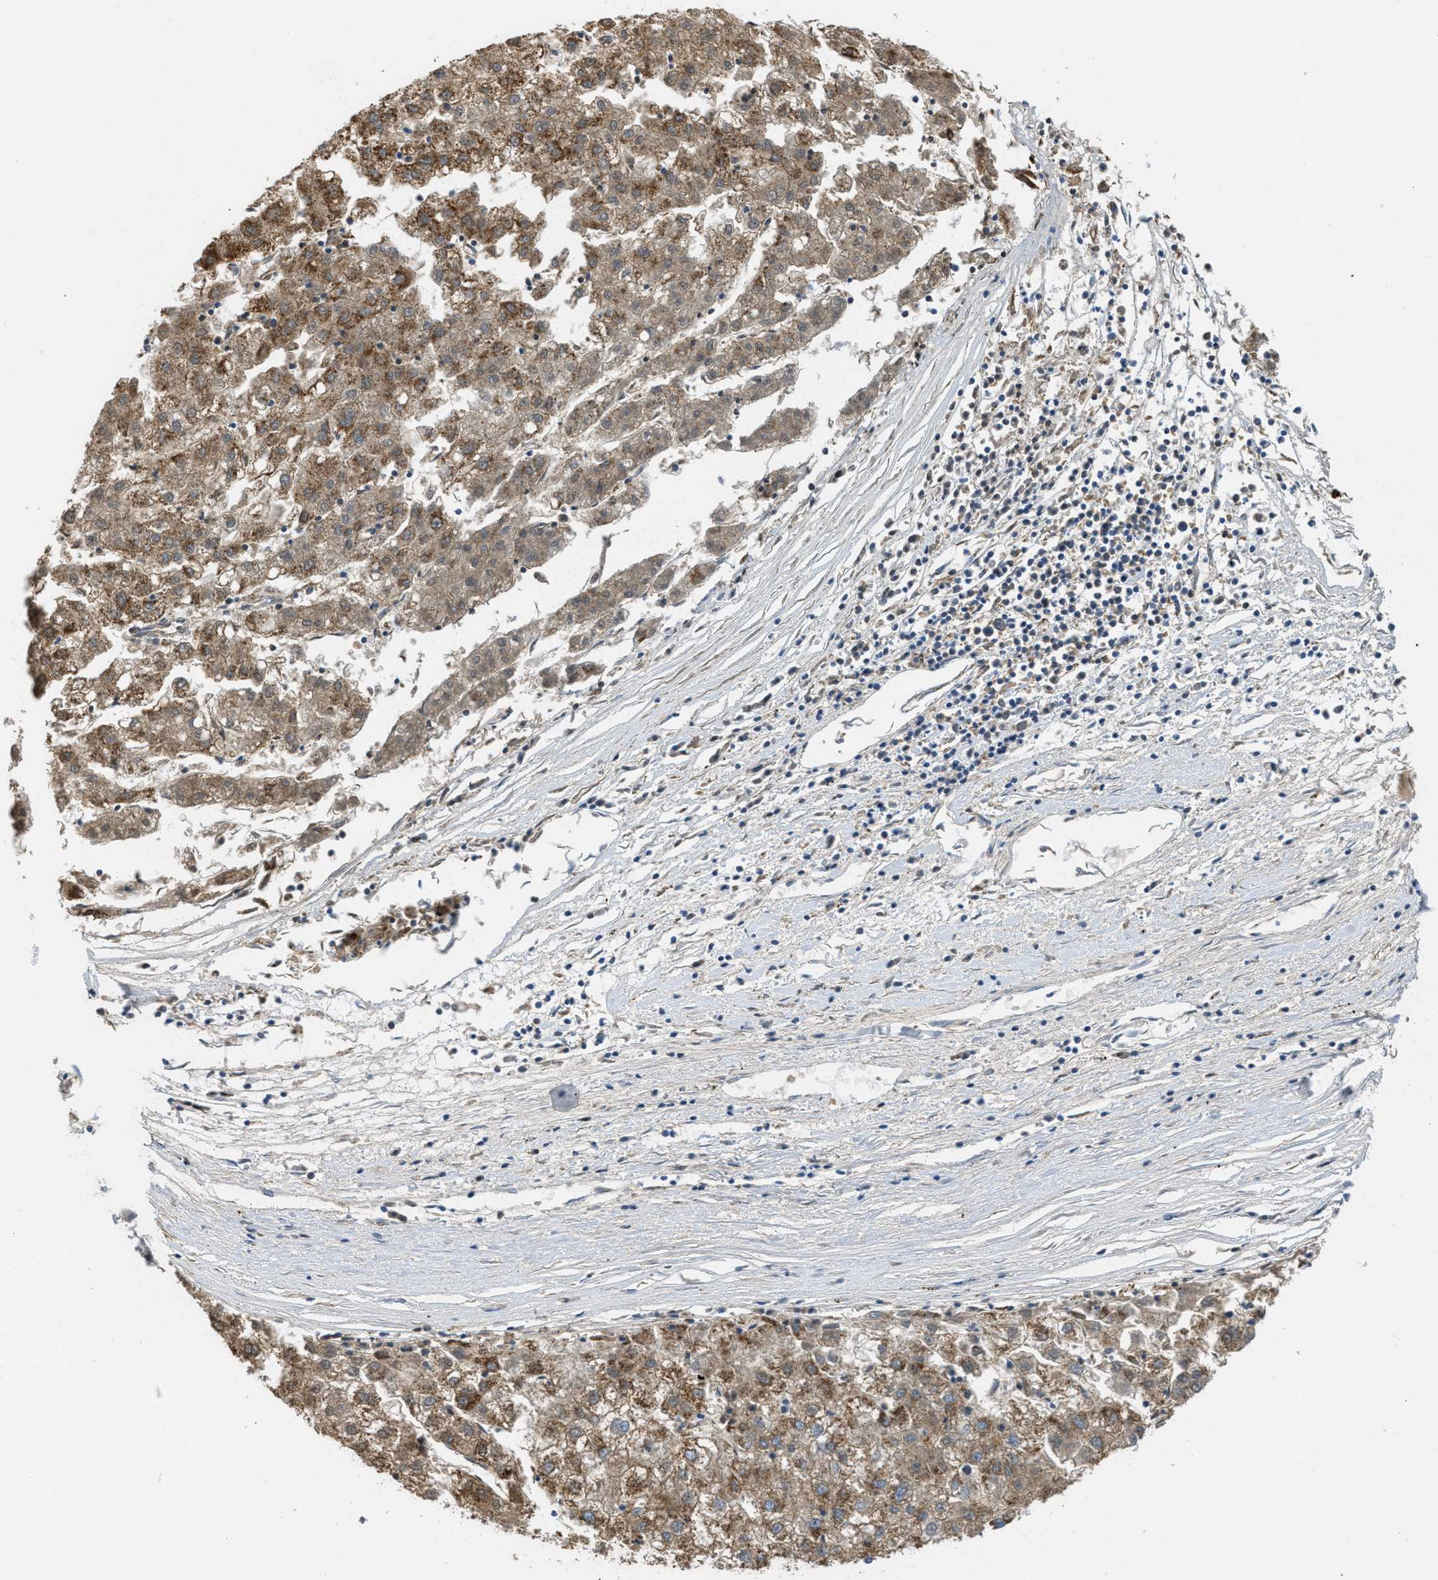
{"staining": {"intensity": "strong", "quantity": ">75%", "location": "cytoplasmic/membranous"}, "tissue": "liver cancer", "cell_type": "Tumor cells", "image_type": "cancer", "snomed": [{"axis": "morphology", "description": "Carcinoma, Hepatocellular, NOS"}, {"axis": "topography", "description": "Liver"}], "caption": "DAB immunohistochemical staining of liver hepatocellular carcinoma reveals strong cytoplasmic/membranous protein expression in about >75% of tumor cells. The protein of interest is stained brown, and the nuclei are stained in blue (DAB IHC with brightfield microscopy, high magnification).", "gene": "BTN3A1", "patient": {"sex": "male", "age": 72}}